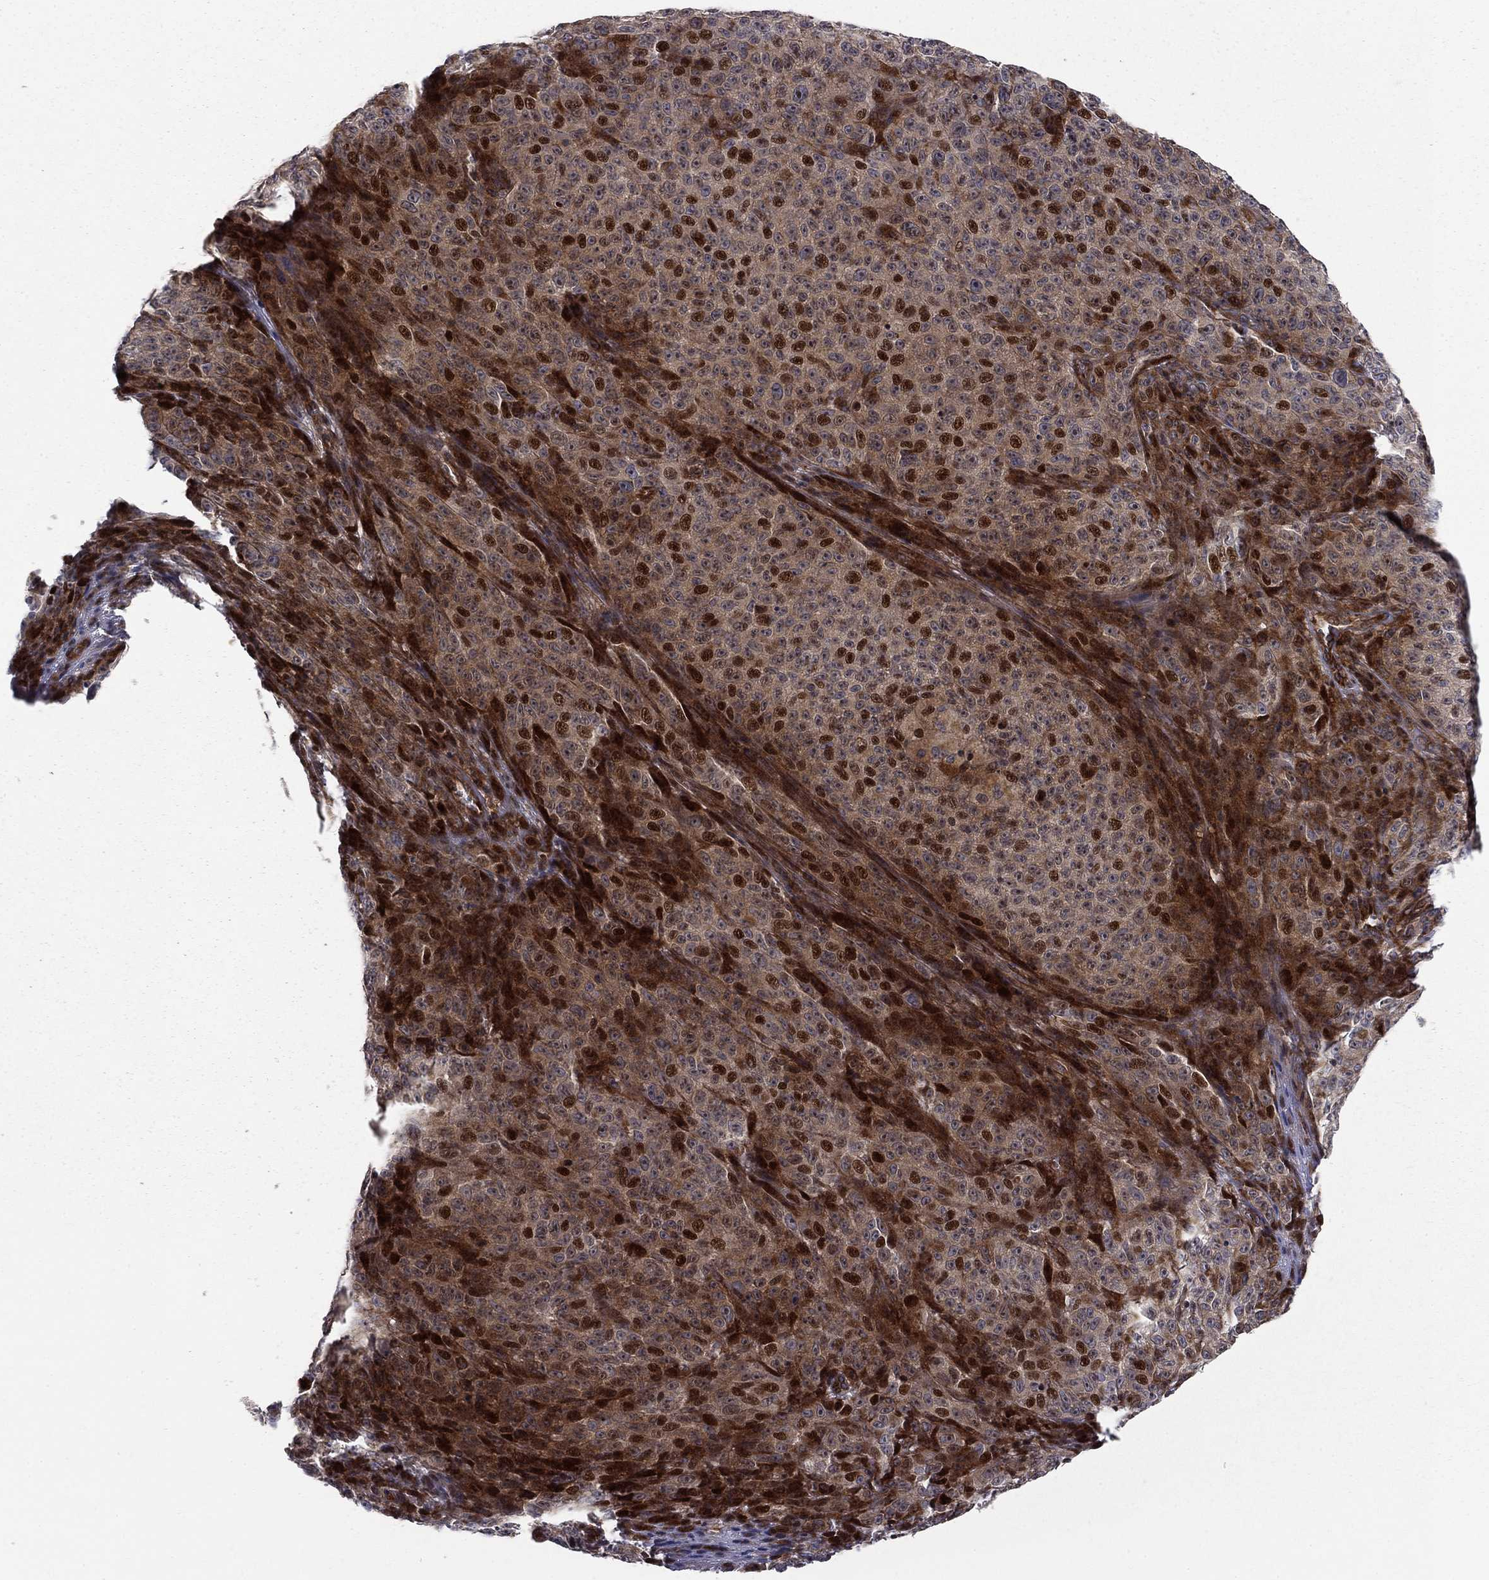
{"staining": {"intensity": "strong", "quantity": "<25%", "location": "cytoplasmic/membranous,nuclear"}, "tissue": "melanoma", "cell_type": "Tumor cells", "image_type": "cancer", "snomed": [{"axis": "morphology", "description": "Malignant melanoma, NOS"}, {"axis": "topography", "description": "Skin"}], "caption": "IHC of human melanoma exhibits medium levels of strong cytoplasmic/membranous and nuclear staining in approximately <25% of tumor cells. (brown staining indicates protein expression, while blue staining denotes nuclei).", "gene": "MIOS", "patient": {"sex": "female", "age": 82}}